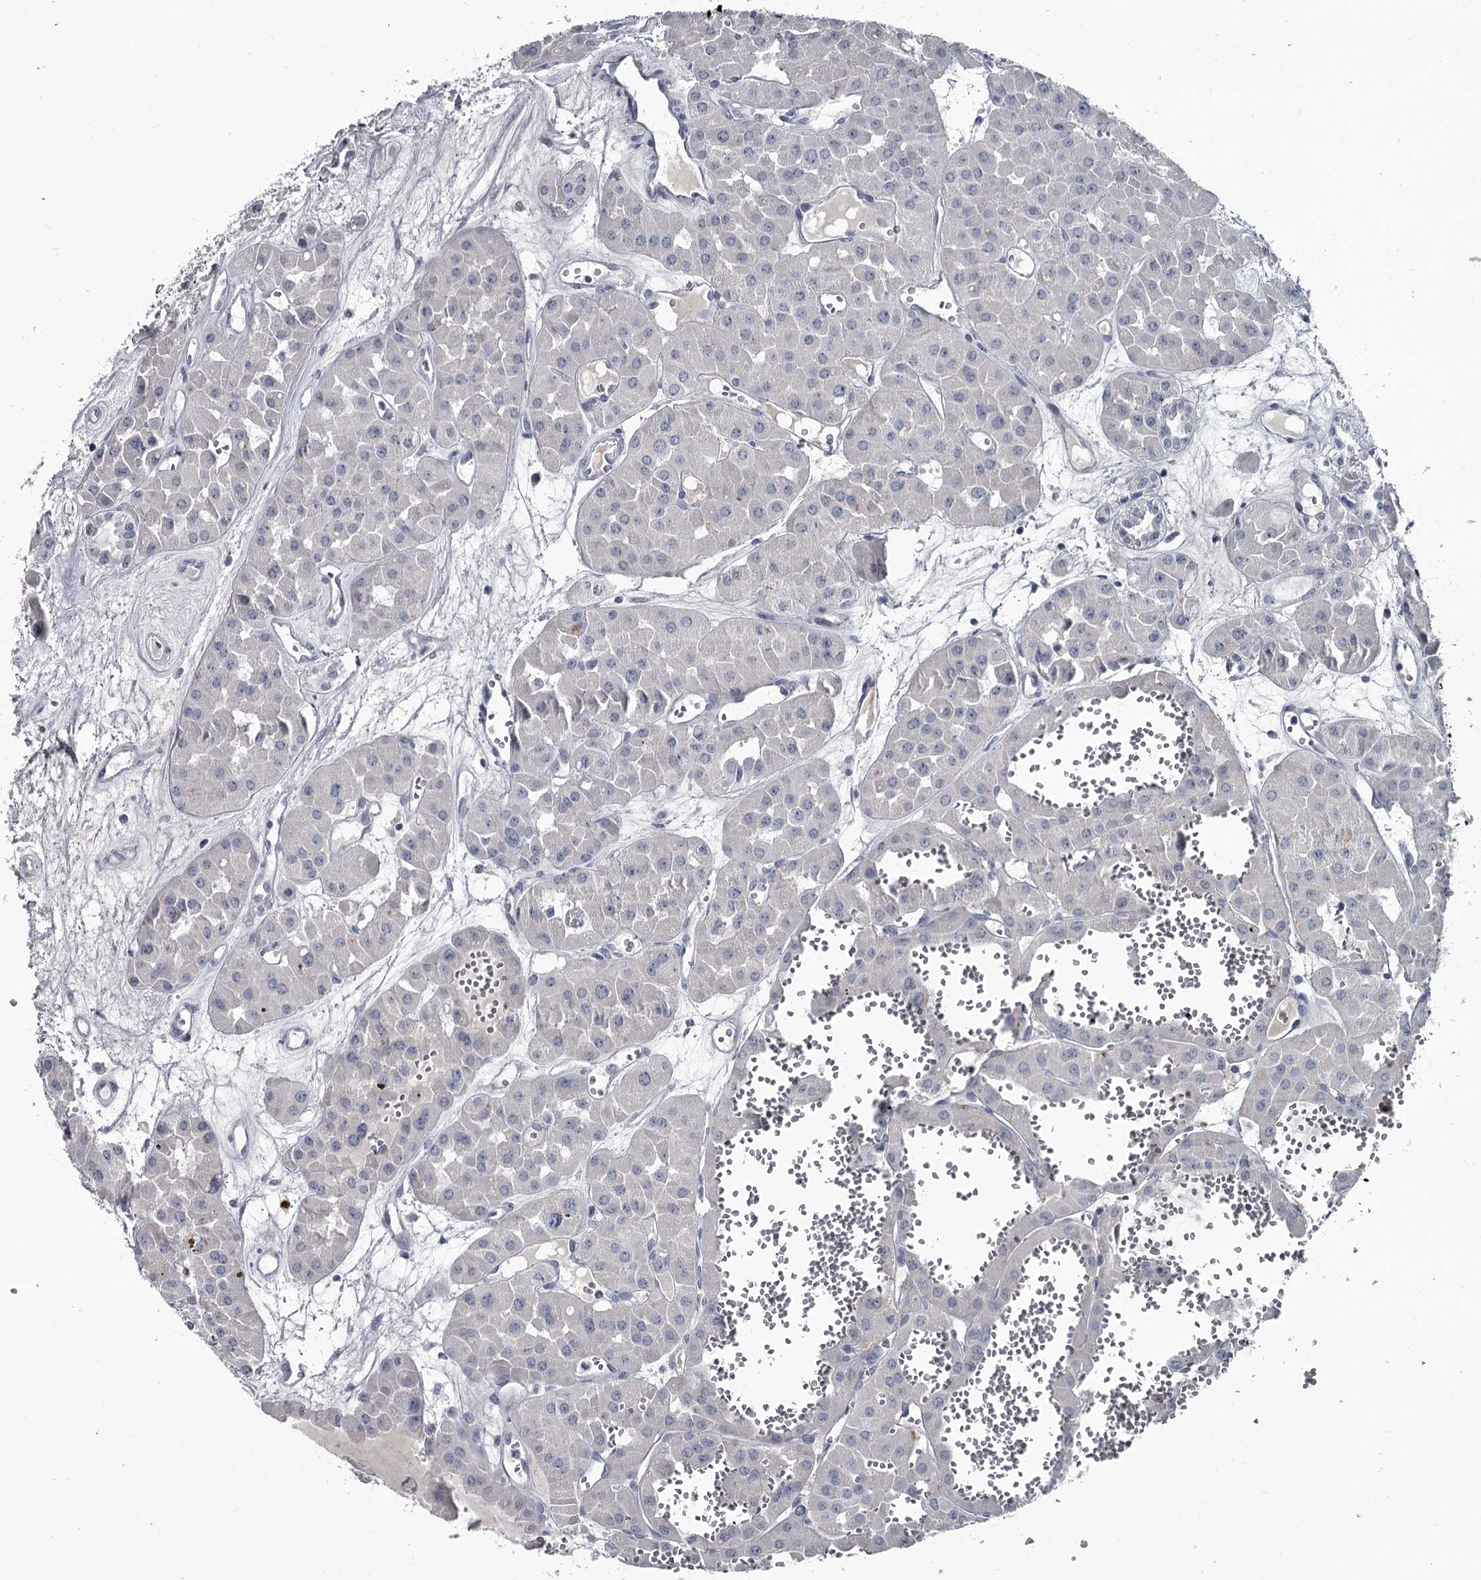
{"staining": {"intensity": "negative", "quantity": "none", "location": "none"}, "tissue": "renal cancer", "cell_type": "Tumor cells", "image_type": "cancer", "snomed": [{"axis": "morphology", "description": "Carcinoma, NOS"}, {"axis": "topography", "description": "Kidney"}], "caption": "The photomicrograph demonstrates no significant positivity in tumor cells of renal carcinoma.", "gene": "DAO", "patient": {"sex": "female", "age": 75}}